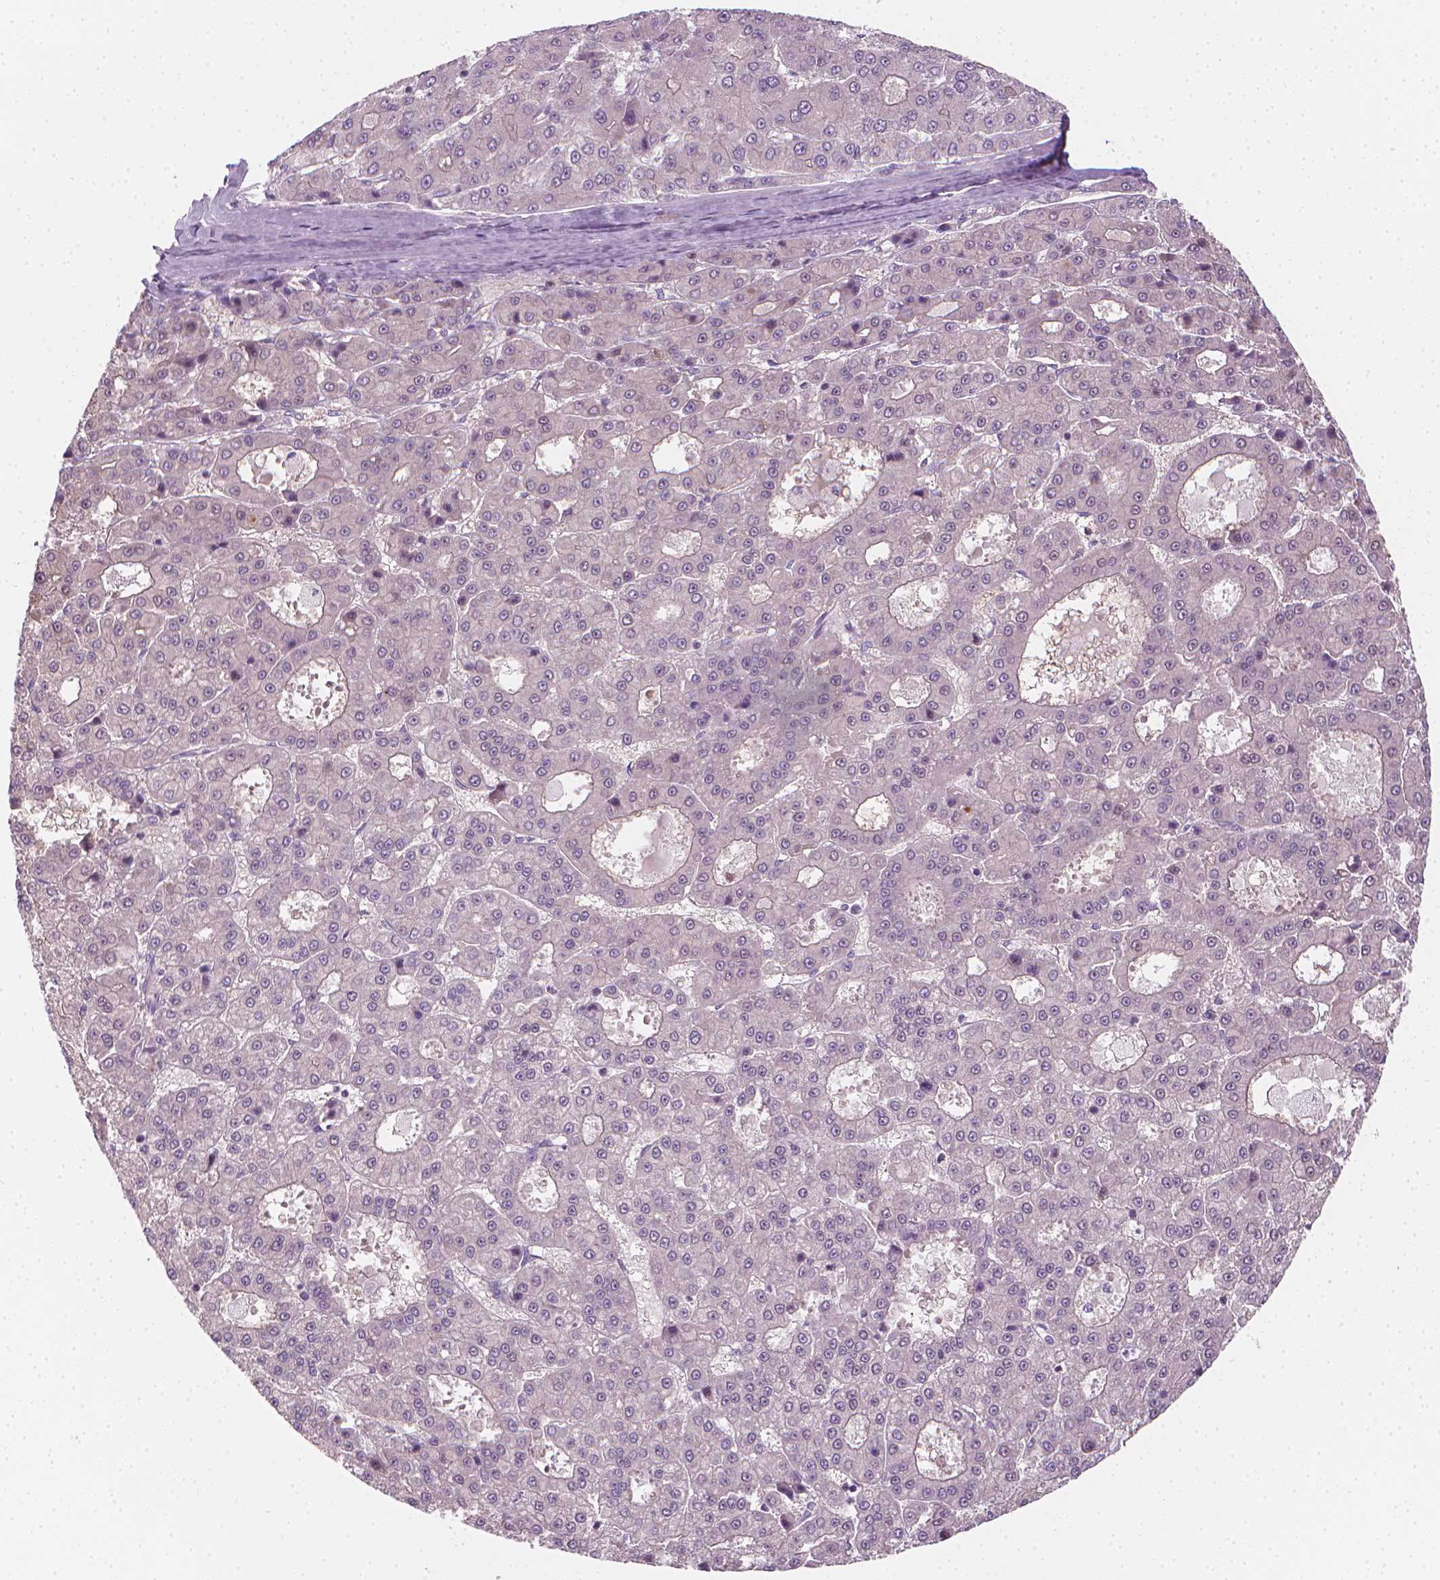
{"staining": {"intensity": "negative", "quantity": "none", "location": "none"}, "tissue": "liver cancer", "cell_type": "Tumor cells", "image_type": "cancer", "snomed": [{"axis": "morphology", "description": "Carcinoma, Hepatocellular, NOS"}, {"axis": "topography", "description": "Liver"}], "caption": "There is no significant expression in tumor cells of liver hepatocellular carcinoma. The staining was performed using DAB (3,3'-diaminobenzidine) to visualize the protein expression in brown, while the nuclei were stained in blue with hematoxylin (Magnification: 20x).", "gene": "CDKN1C", "patient": {"sex": "male", "age": 70}}